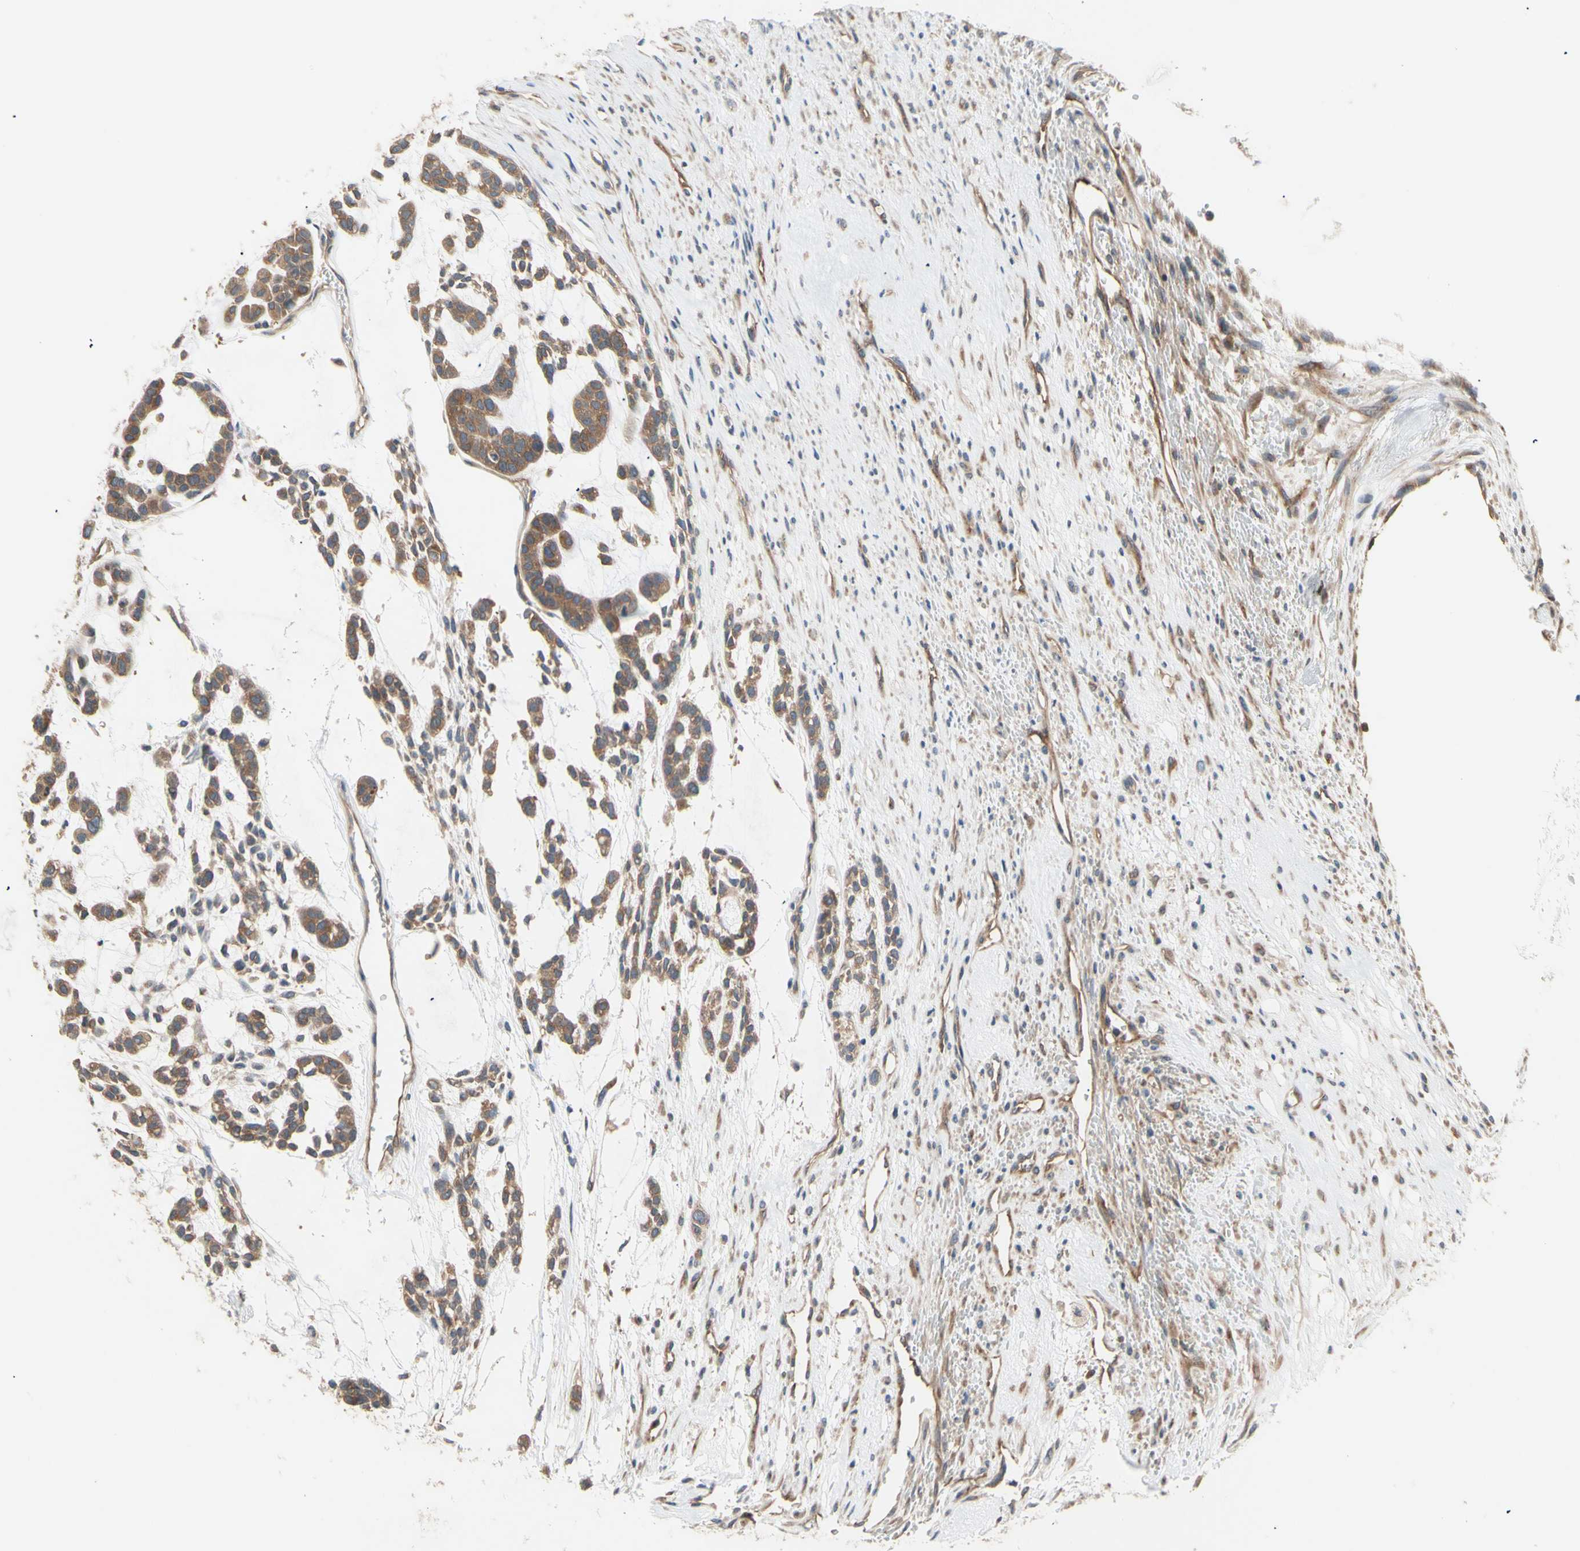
{"staining": {"intensity": "moderate", "quantity": ">75%", "location": "cytoplasmic/membranous"}, "tissue": "head and neck cancer", "cell_type": "Tumor cells", "image_type": "cancer", "snomed": [{"axis": "morphology", "description": "Adenocarcinoma, NOS"}, {"axis": "morphology", "description": "Adenoma, NOS"}, {"axis": "topography", "description": "Head-Neck"}], "caption": "Head and neck adenoma was stained to show a protein in brown. There is medium levels of moderate cytoplasmic/membranous positivity in approximately >75% of tumor cells.", "gene": "DYNLRB1", "patient": {"sex": "female", "age": 55}}